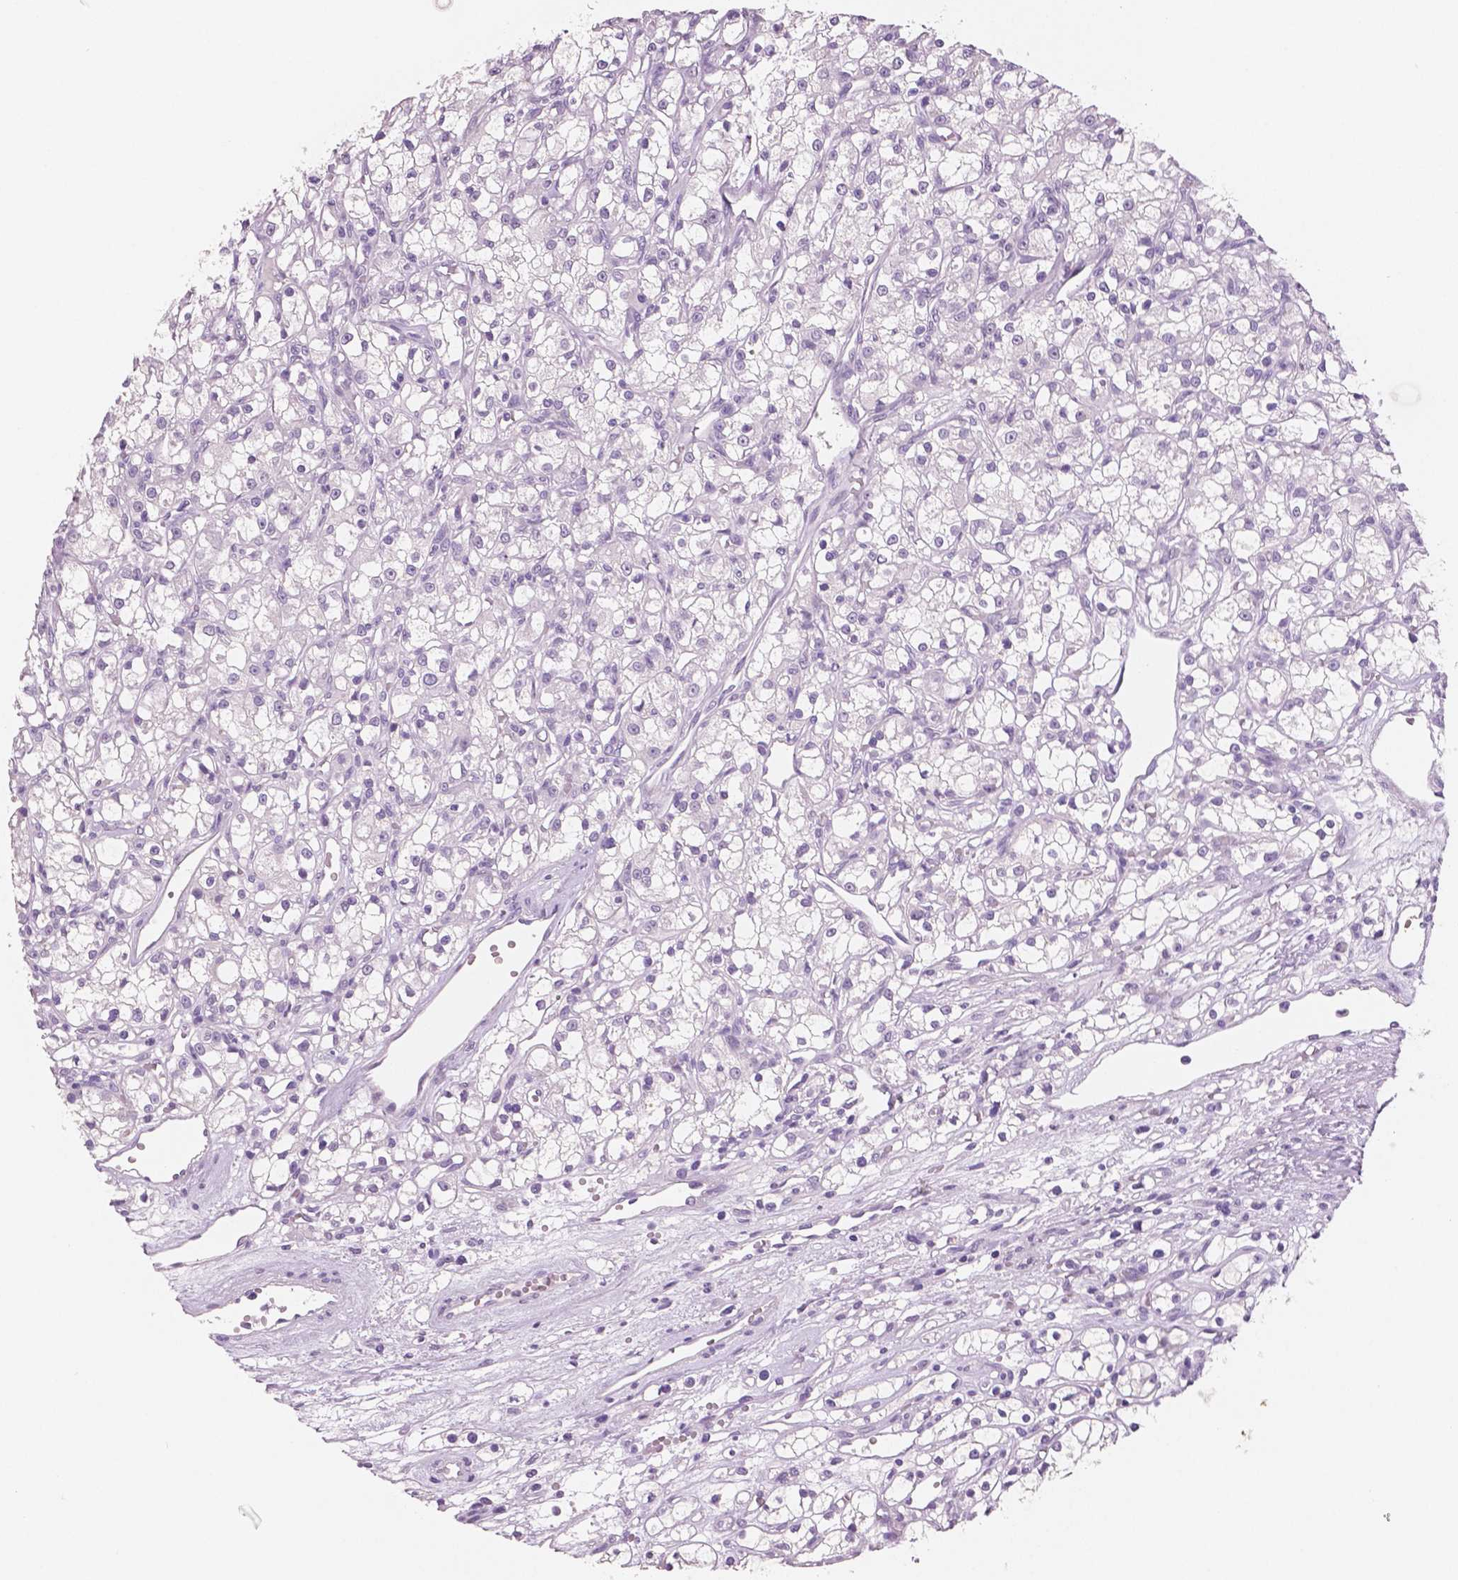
{"staining": {"intensity": "negative", "quantity": "none", "location": "none"}, "tissue": "renal cancer", "cell_type": "Tumor cells", "image_type": "cancer", "snomed": [{"axis": "morphology", "description": "Adenocarcinoma, NOS"}, {"axis": "topography", "description": "Kidney"}], "caption": "High power microscopy histopathology image of an IHC histopathology image of renal cancer, revealing no significant staining in tumor cells.", "gene": "NECAB2", "patient": {"sex": "female", "age": 59}}